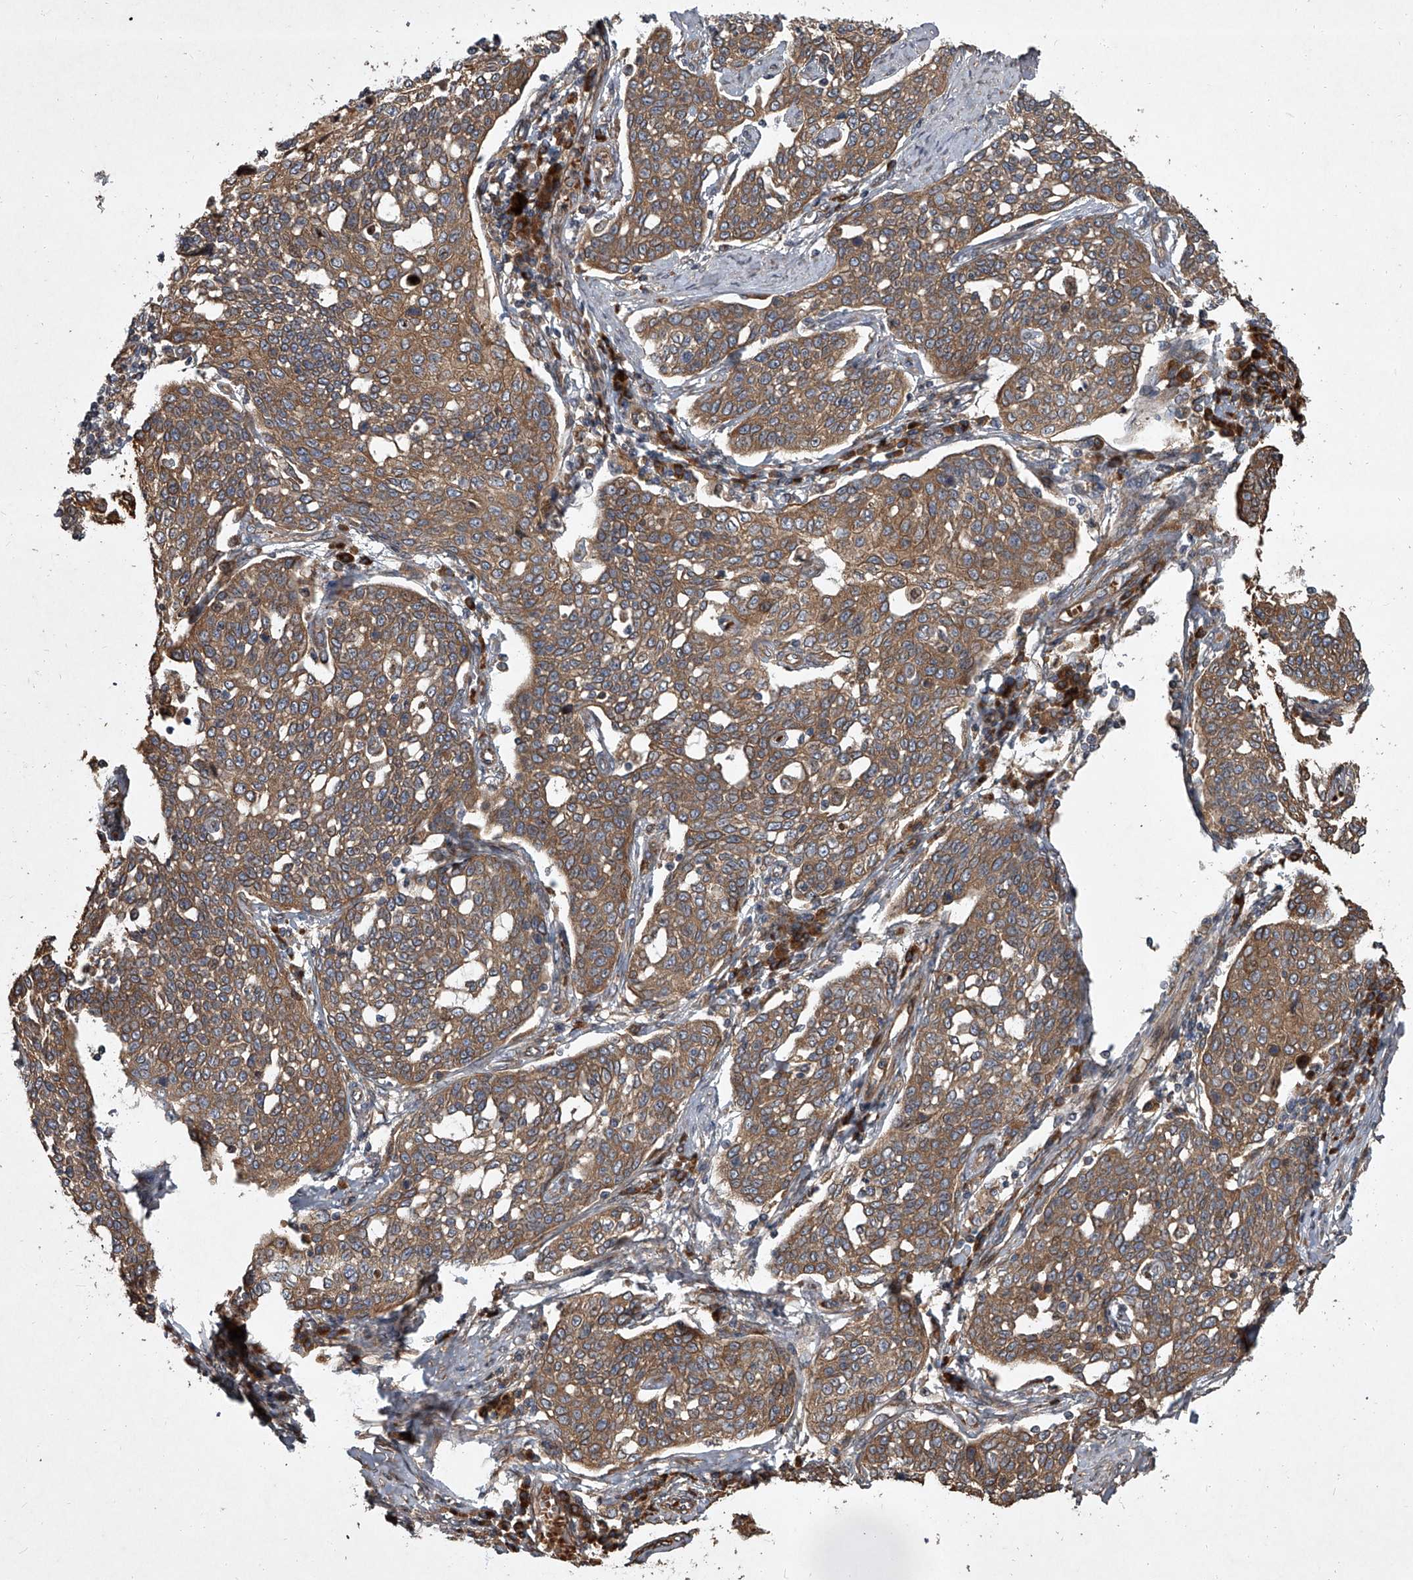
{"staining": {"intensity": "moderate", "quantity": ">75%", "location": "cytoplasmic/membranous"}, "tissue": "cervical cancer", "cell_type": "Tumor cells", "image_type": "cancer", "snomed": [{"axis": "morphology", "description": "Squamous cell carcinoma, NOS"}, {"axis": "topography", "description": "Cervix"}], "caption": "The micrograph shows a brown stain indicating the presence of a protein in the cytoplasmic/membranous of tumor cells in cervical cancer.", "gene": "EVA1C", "patient": {"sex": "female", "age": 34}}